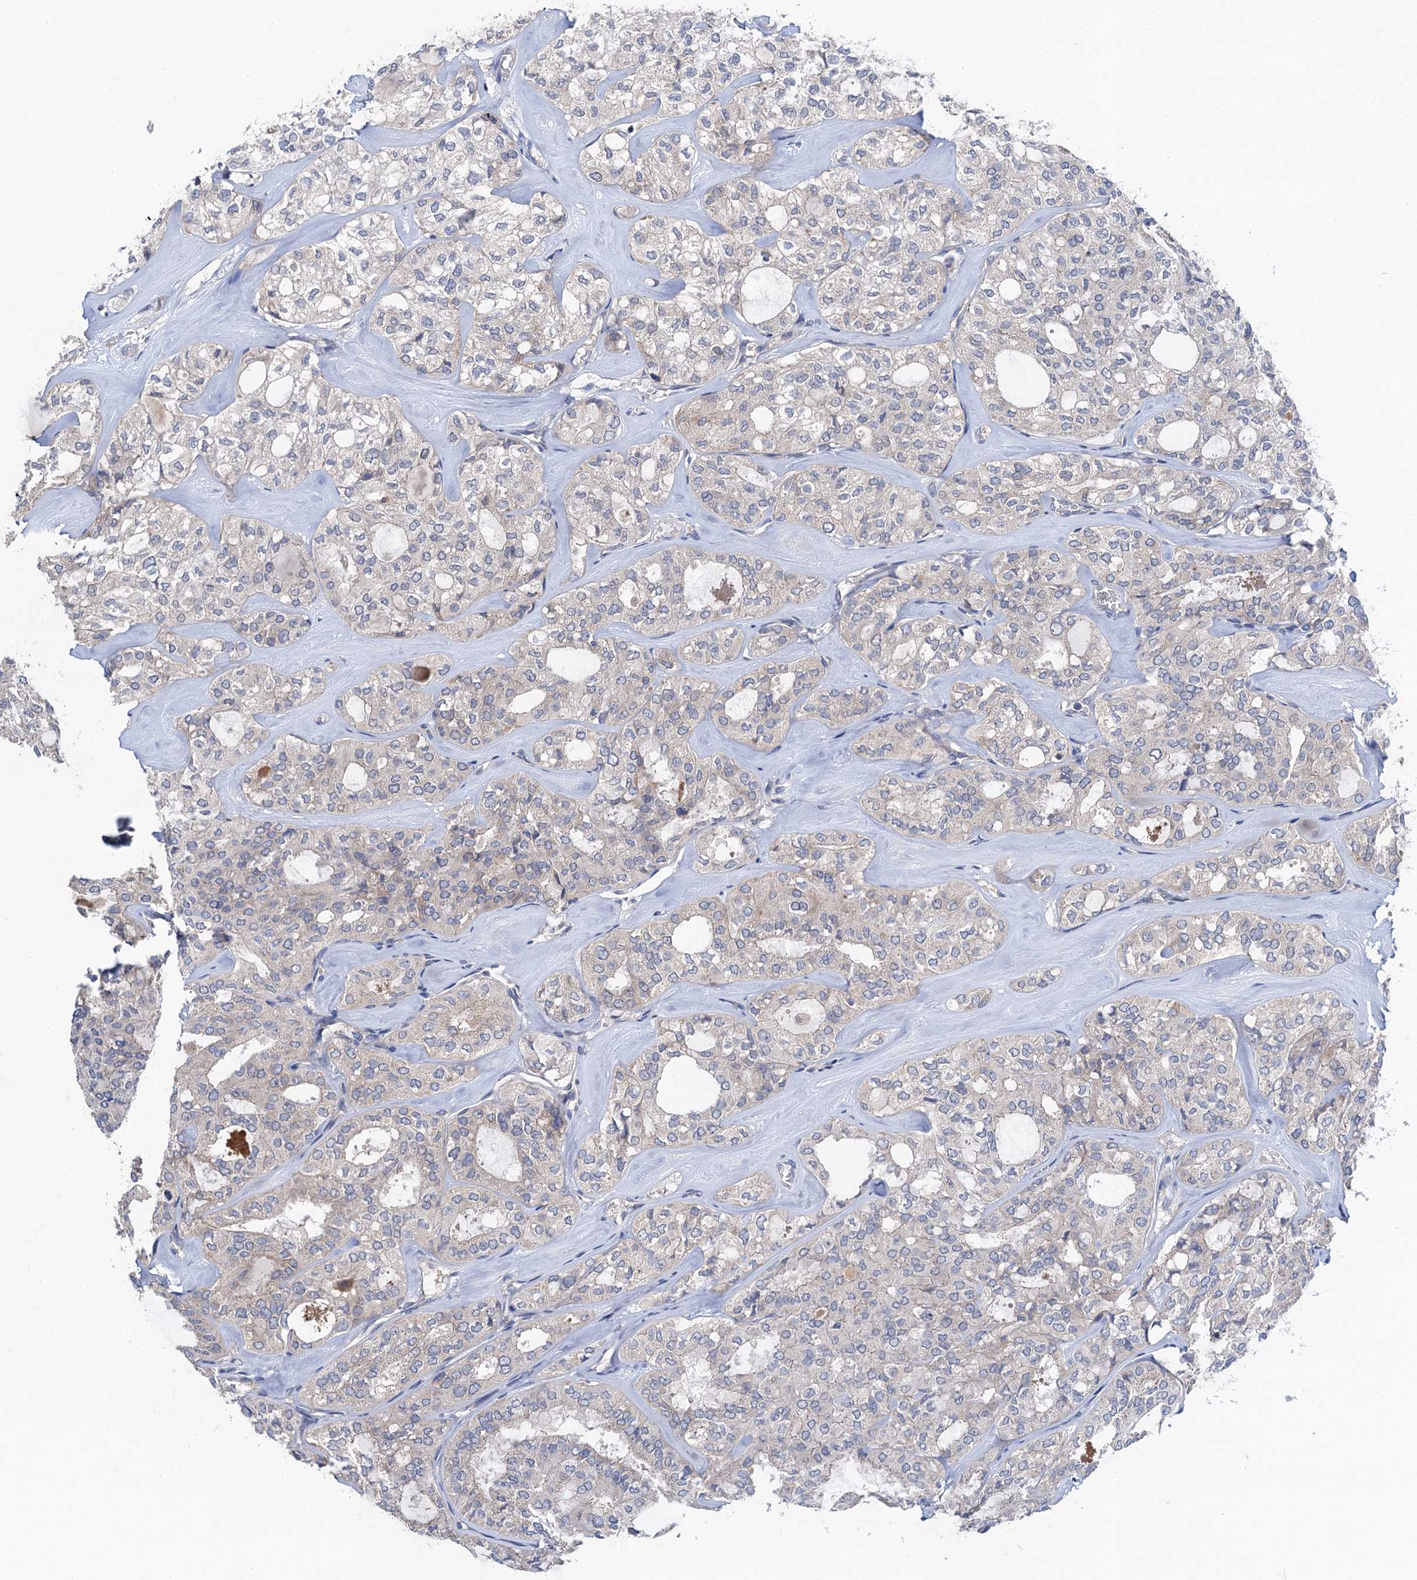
{"staining": {"intensity": "negative", "quantity": "none", "location": "none"}, "tissue": "thyroid cancer", "cell_type": "Tumor cells", "image_type": "cancer", "snomed": [{"axis": "morphology", "description": "Follicular adenoma carcinoma, NOS"}, {"axis": "topography", "description": "Thyroid gland"}], "caption": "An image of follicular adenoma carcinoma (thyroid) stained for a protein exhibits no brown staining in tumor cells. (Brightfield microscopy of DAB (3,3'-diaminobenzidine) immunohistochemistry (IHC) at high magnification).", "gene": "SNAP29", "patient": {"sex": "male", "age": 75}}